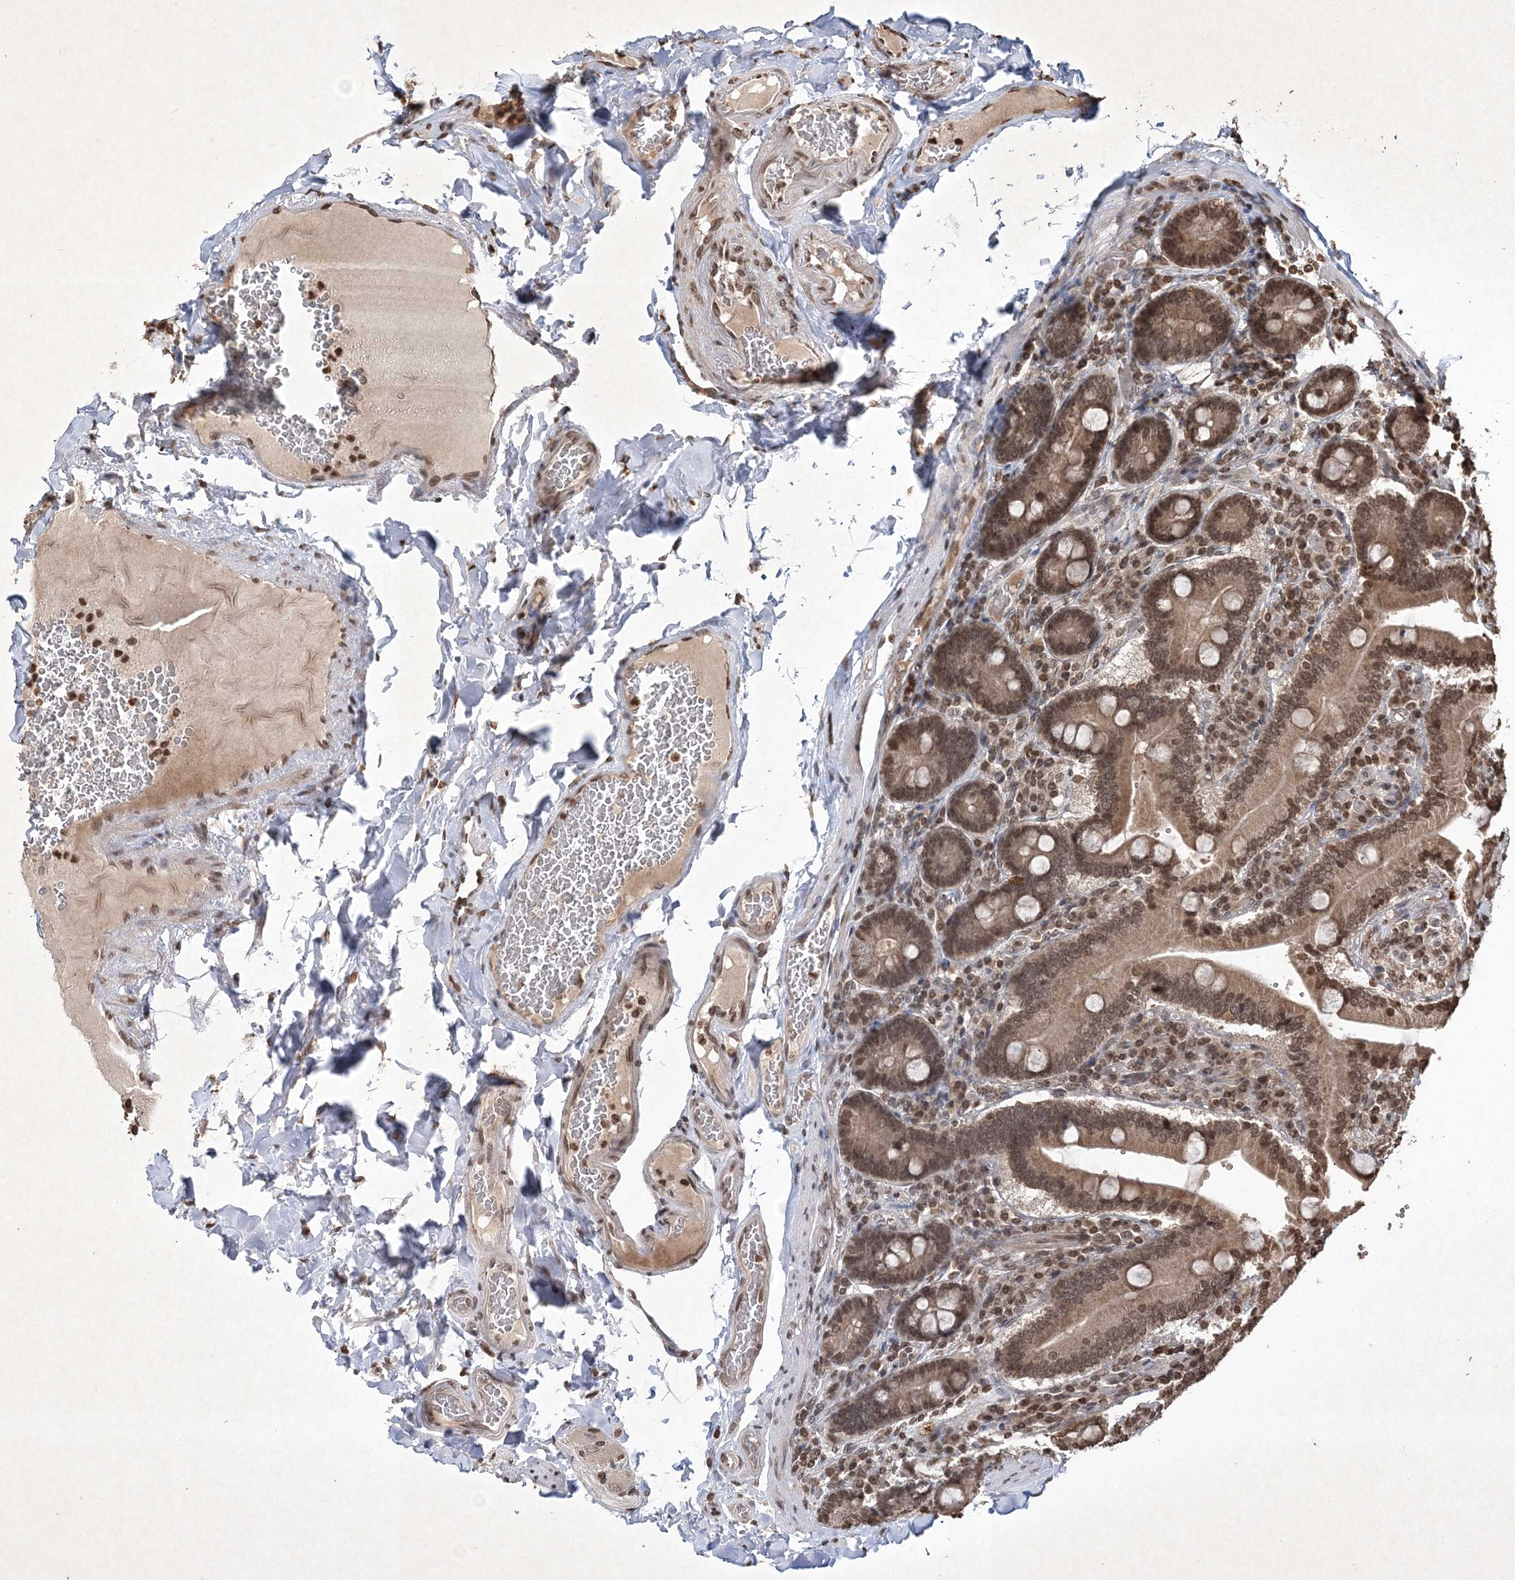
{"staining": {"intensity": "moderate", "quantity": ">75%", "location": "cytoplasmic/membranous,nuclear"}, "tissue": "duodenum", "cell_type": "Glandular cells", "image_type": "normal", "snomed": [{"axis": "morphology", "description": "Normal tissue, NOS"}, {"axis": "topography", "description": "Duodenum"}], "caption": "This micrograph demonstrates unremarkable duodenum stained with immunohistochemistry to label a protein in brown. The cytoplasmic/membranous,nuclear of glandular cells show moderate positivity for the protein. Nuclei are counter-stained blue.", "gene": "NEDD9", "patient": {"sex": "female", "age": 62}}